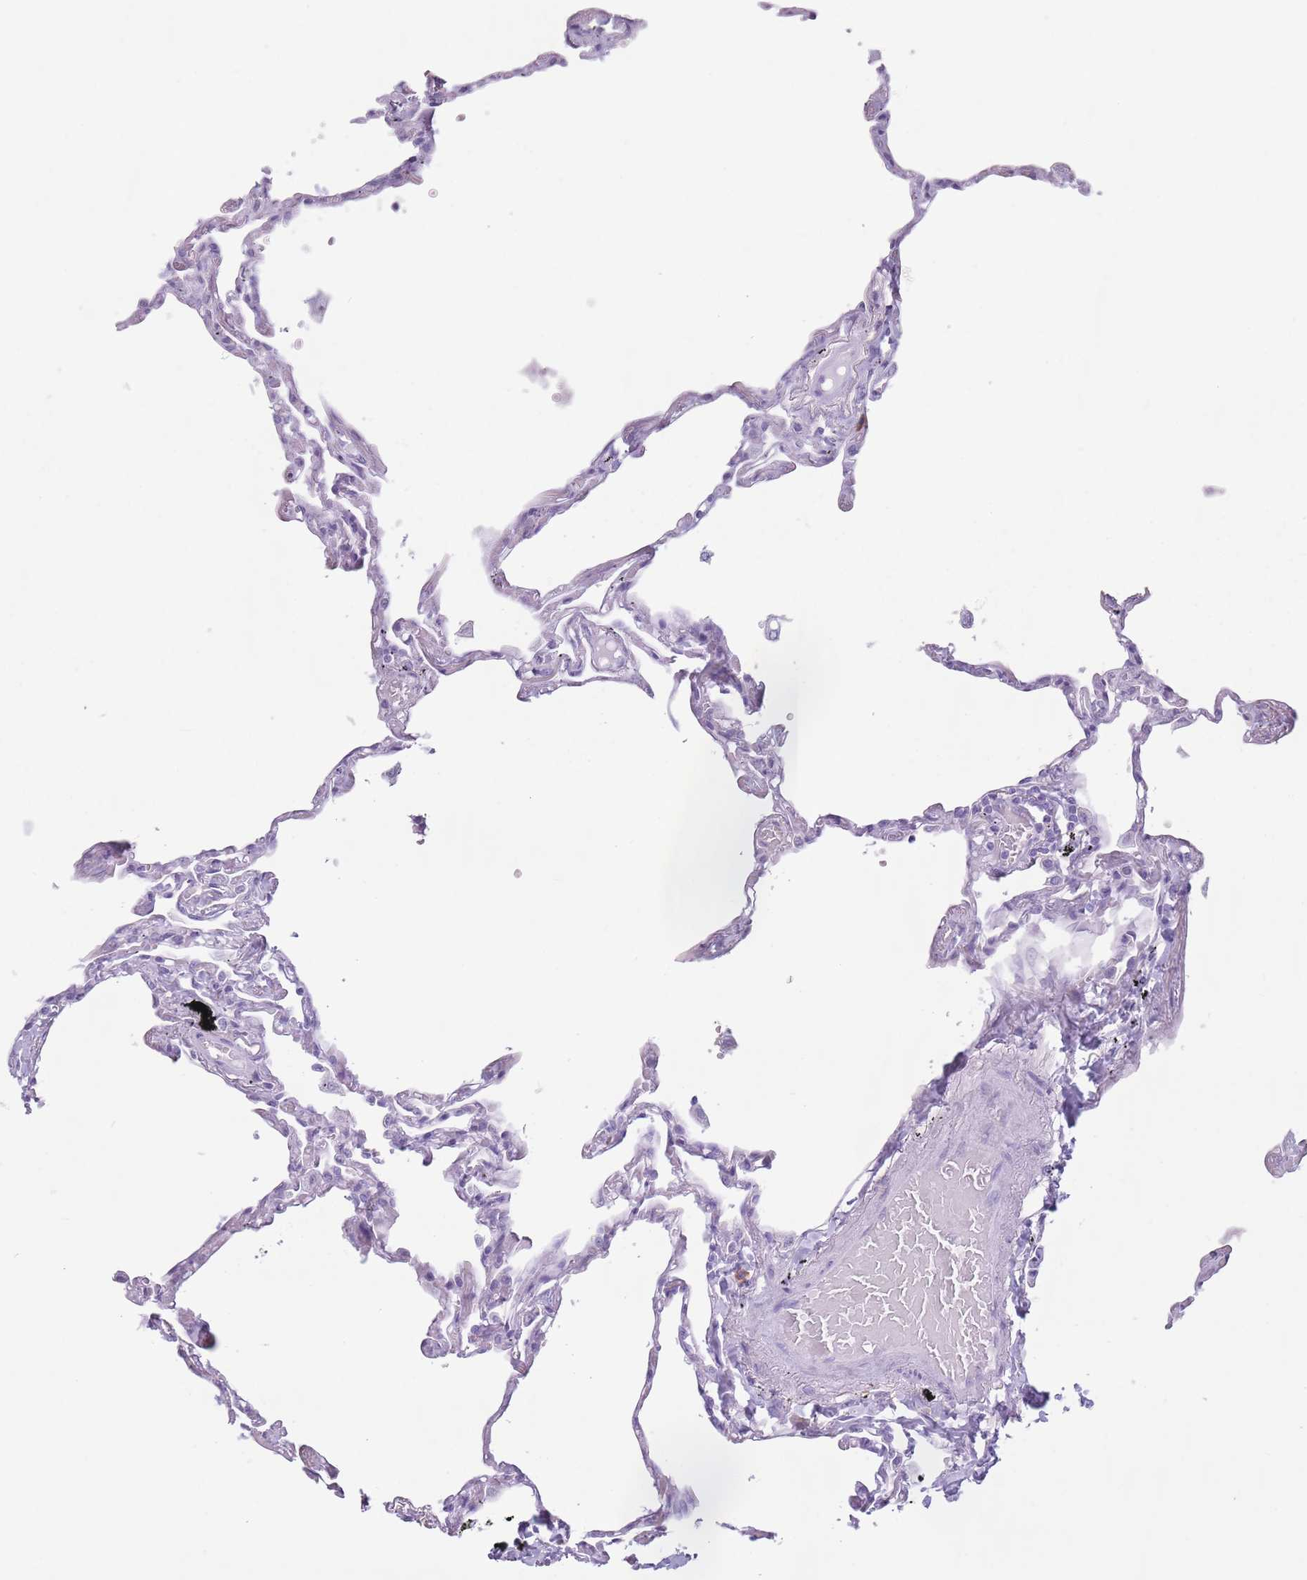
{"staining": {"intensity": "negative", "quantity": "none", "location": "none"}, "tissue": "lung", "cell_type": "Alveolar cells", "image_type": "normal", "snomed": [{"axis": "morphology", "description": "Normal tissue, NOS"}, {"axis": "topography", "description": "Lung"}], "caption": "Protein analysis of normal lung exhibits no significant positivity in alveolar cells.", "gene": "HYOU1", "patient": {"sex": "female", "age": 67}}